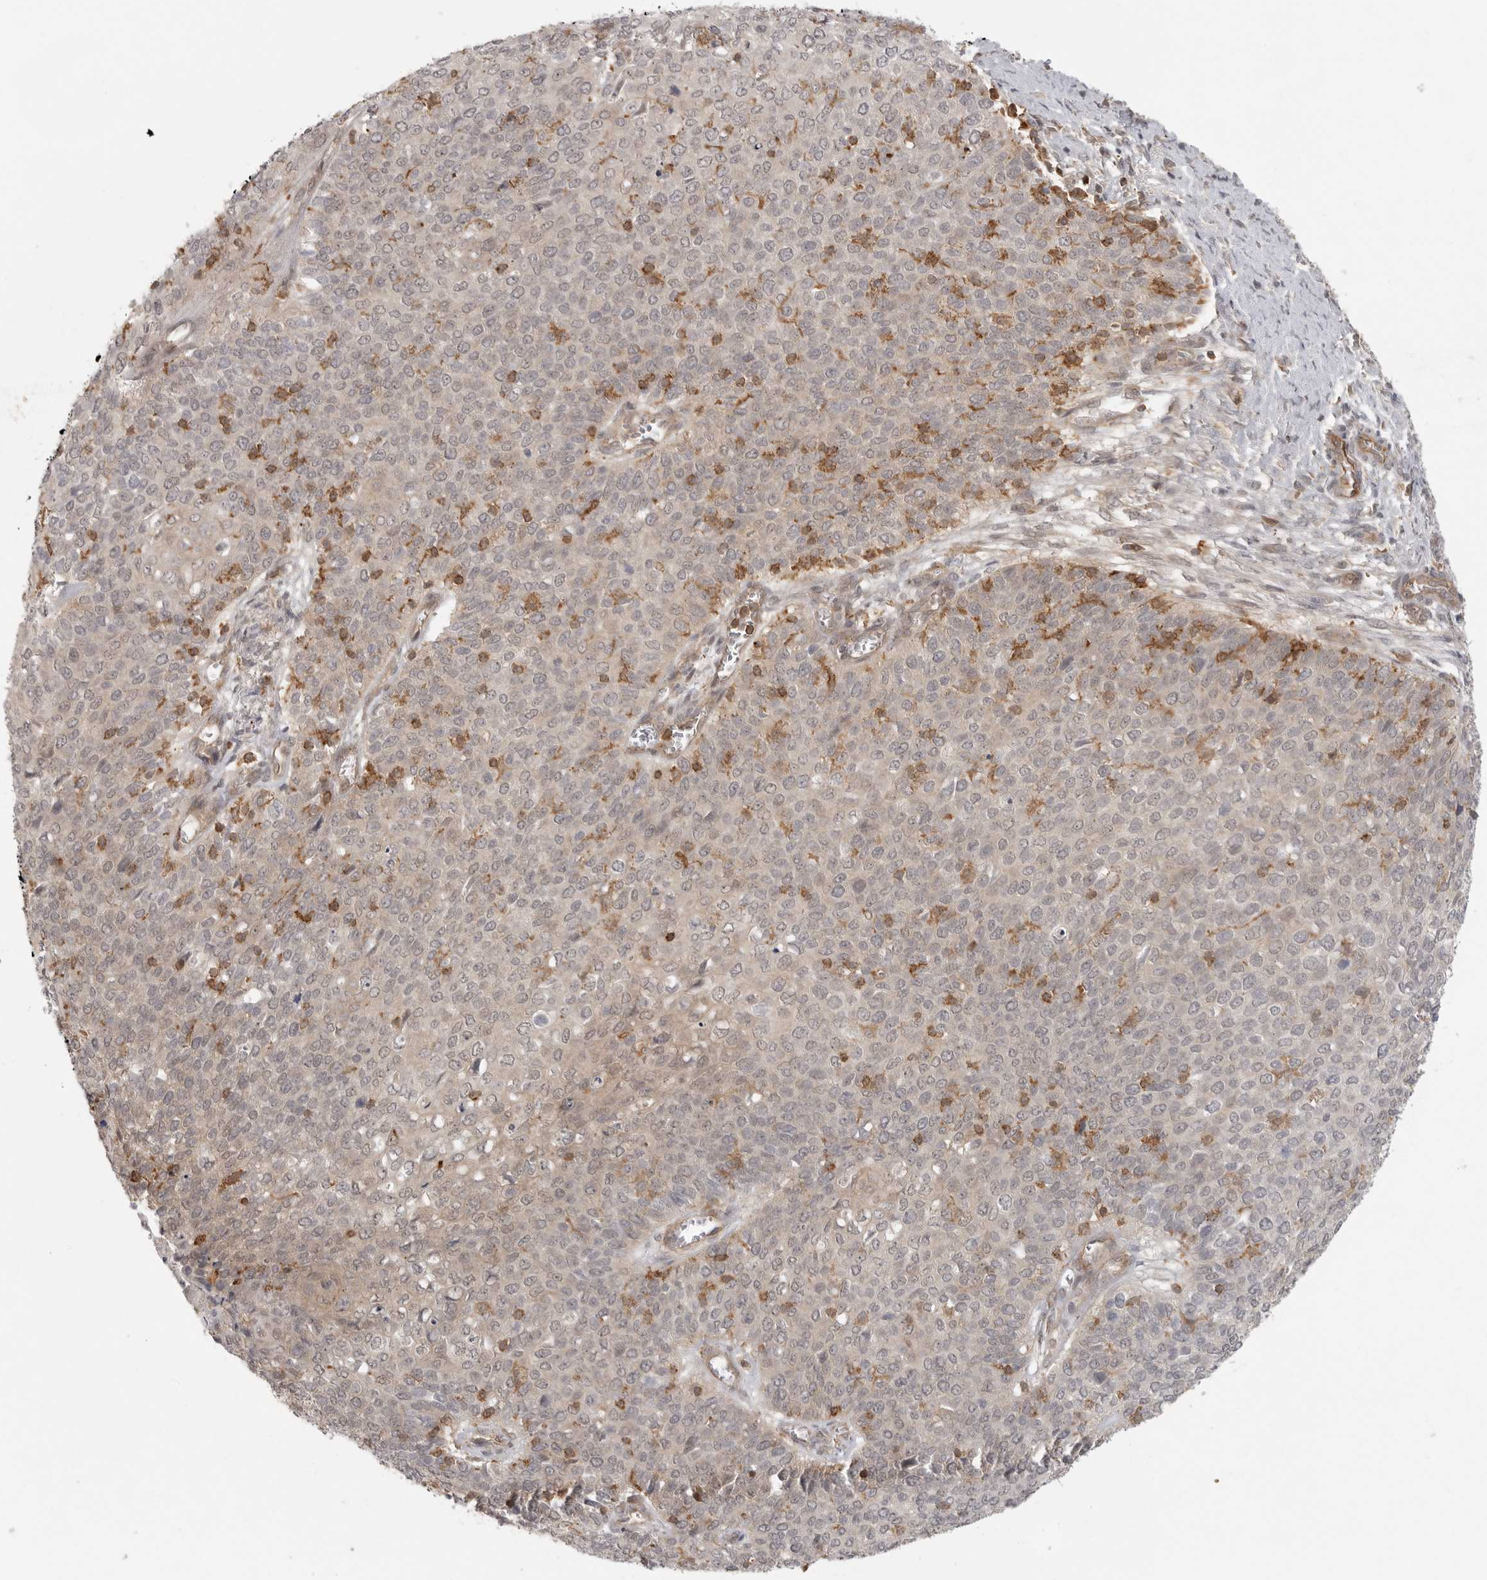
{"staining": {"intensity": "negative", "quantity": "none", "location": "none"}, "tissue": "cervical cancer", "cell_type": "Tumor cells", "image_type": "cancer", "snomed": [{"axis": "morphology", "description": "Squamous cell carcinoma, NOS"}, {"axis": "topography", "description": "Cervix"}], "caption": "This is a image of immunohistochemistry staining of cervical cancer, which shows no expression in tumor cells. (Brightfield microscopy of DAB immunohistochemistry (IHC) at high magnification).", "gene": "DBNL", "patient": {"sex": "female", "age": 39}}